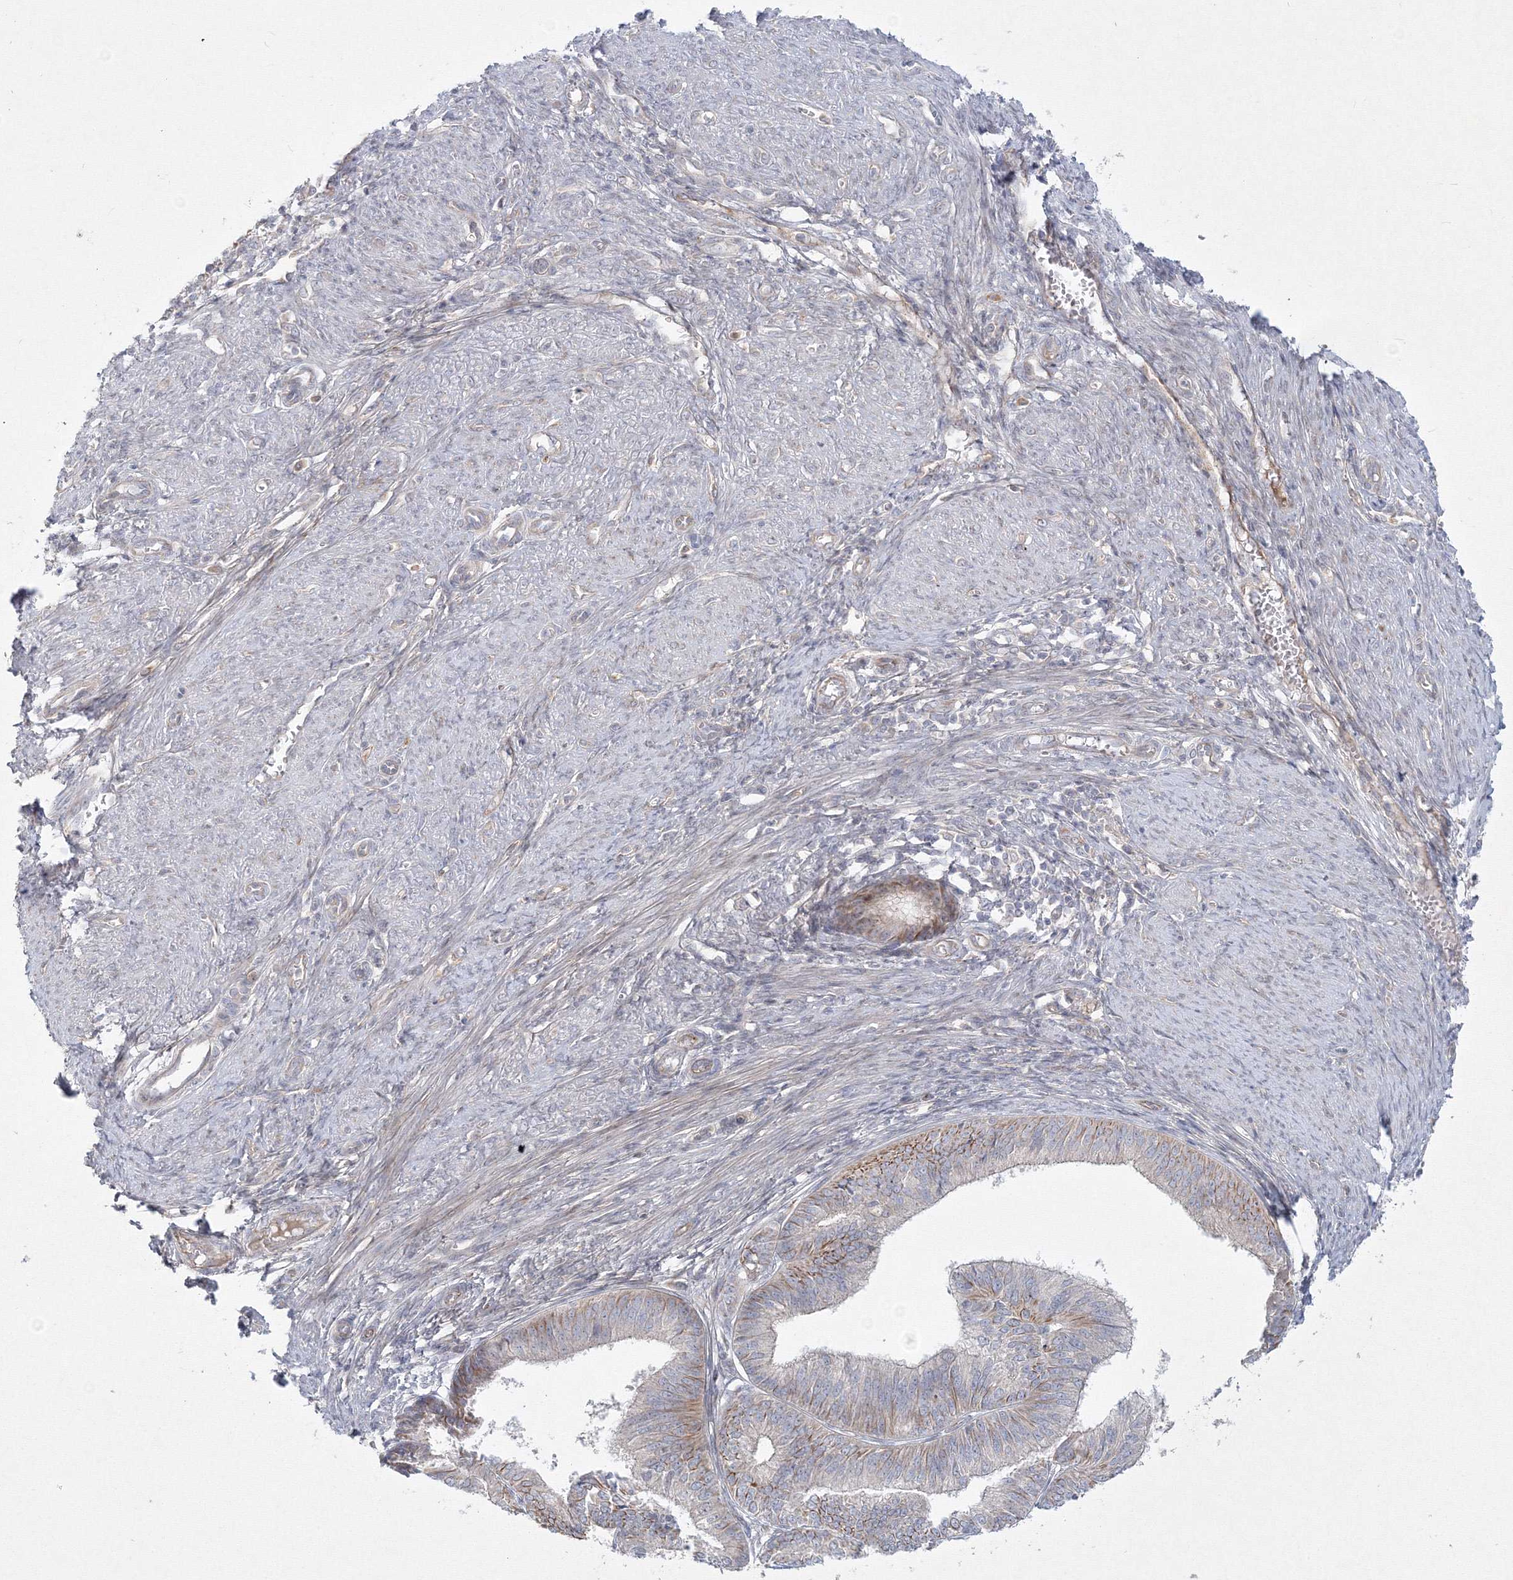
{"staining": {"intensity": "weak", "quantity": "<25%", "location": "cytoplasmic/membranous"}, "tissue": "endometrial cancer", "cell_type": "Tumor cells", "image_type": "cancer", "snomed": [{"axis": "morphology", "description": "Adenocarcinoma, NOS"}, {"axis": "topography", "description": "Endometrium"}], "caption": "Tumor cells are negative for protein expression in human adenocarcinoma (endometrial).", "gene": "WDR49", "patient": {"sex": "female", "age": 51}}